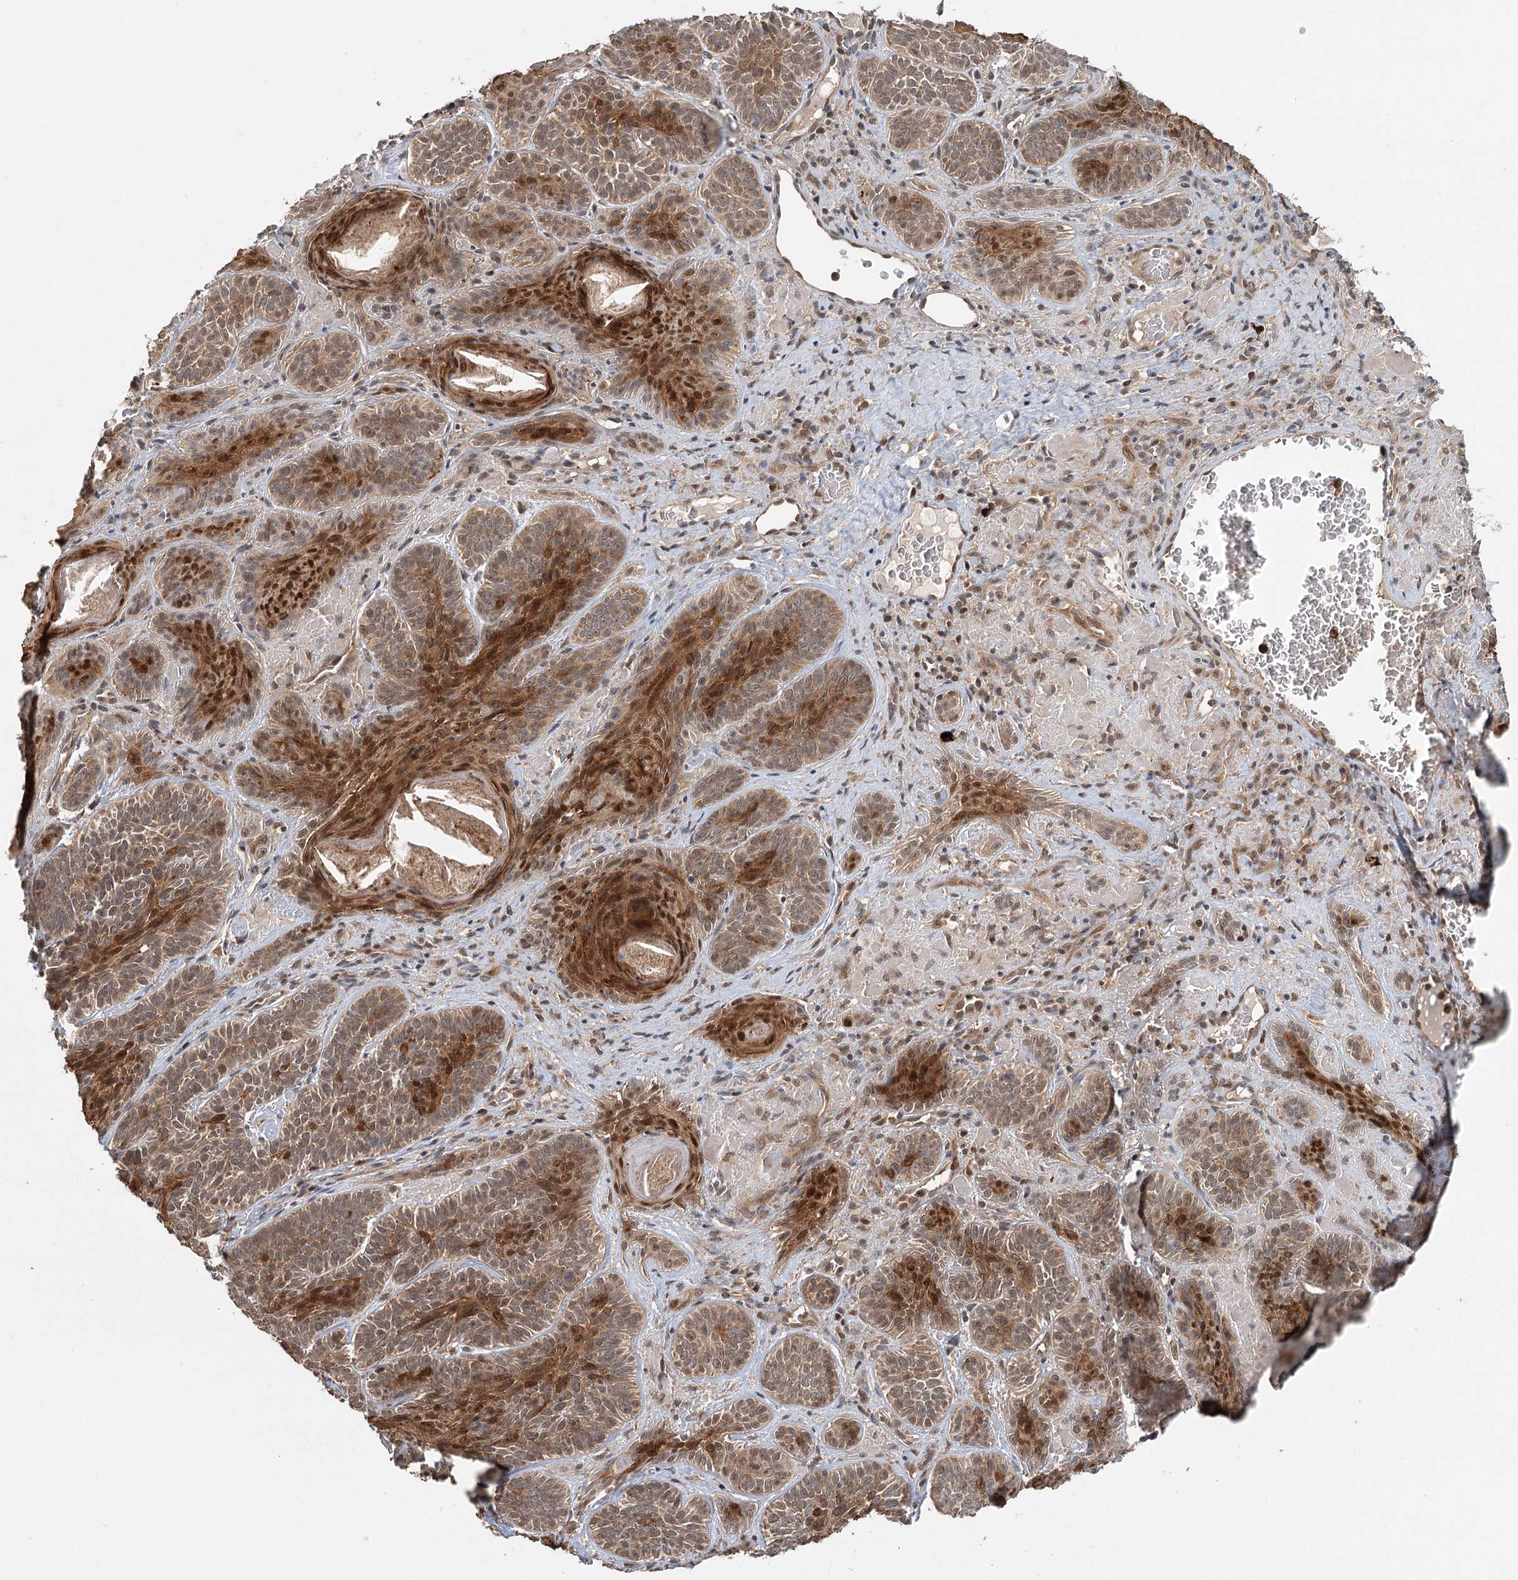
{"staining": {"intensity": "weak", "quantity": ">75%", "location": "cytoplasmic/membranous"}, "tissue": "skin cancer", "cell_type": "Tumor cells", "image_type": "cancer", "snomed": [{"axis": "morphology", "description": "Basal cell carcinoma"}, {"axis": "topography", "description": "Skin"}], "caption": "The immunohistochemical stain highlights weak cytoplasmic/membranous expression in tumor cells of skin basal cell carcinoma tissue.", "gene": "N6AMT1", "patient": {"sex": "male", "age": 85}}